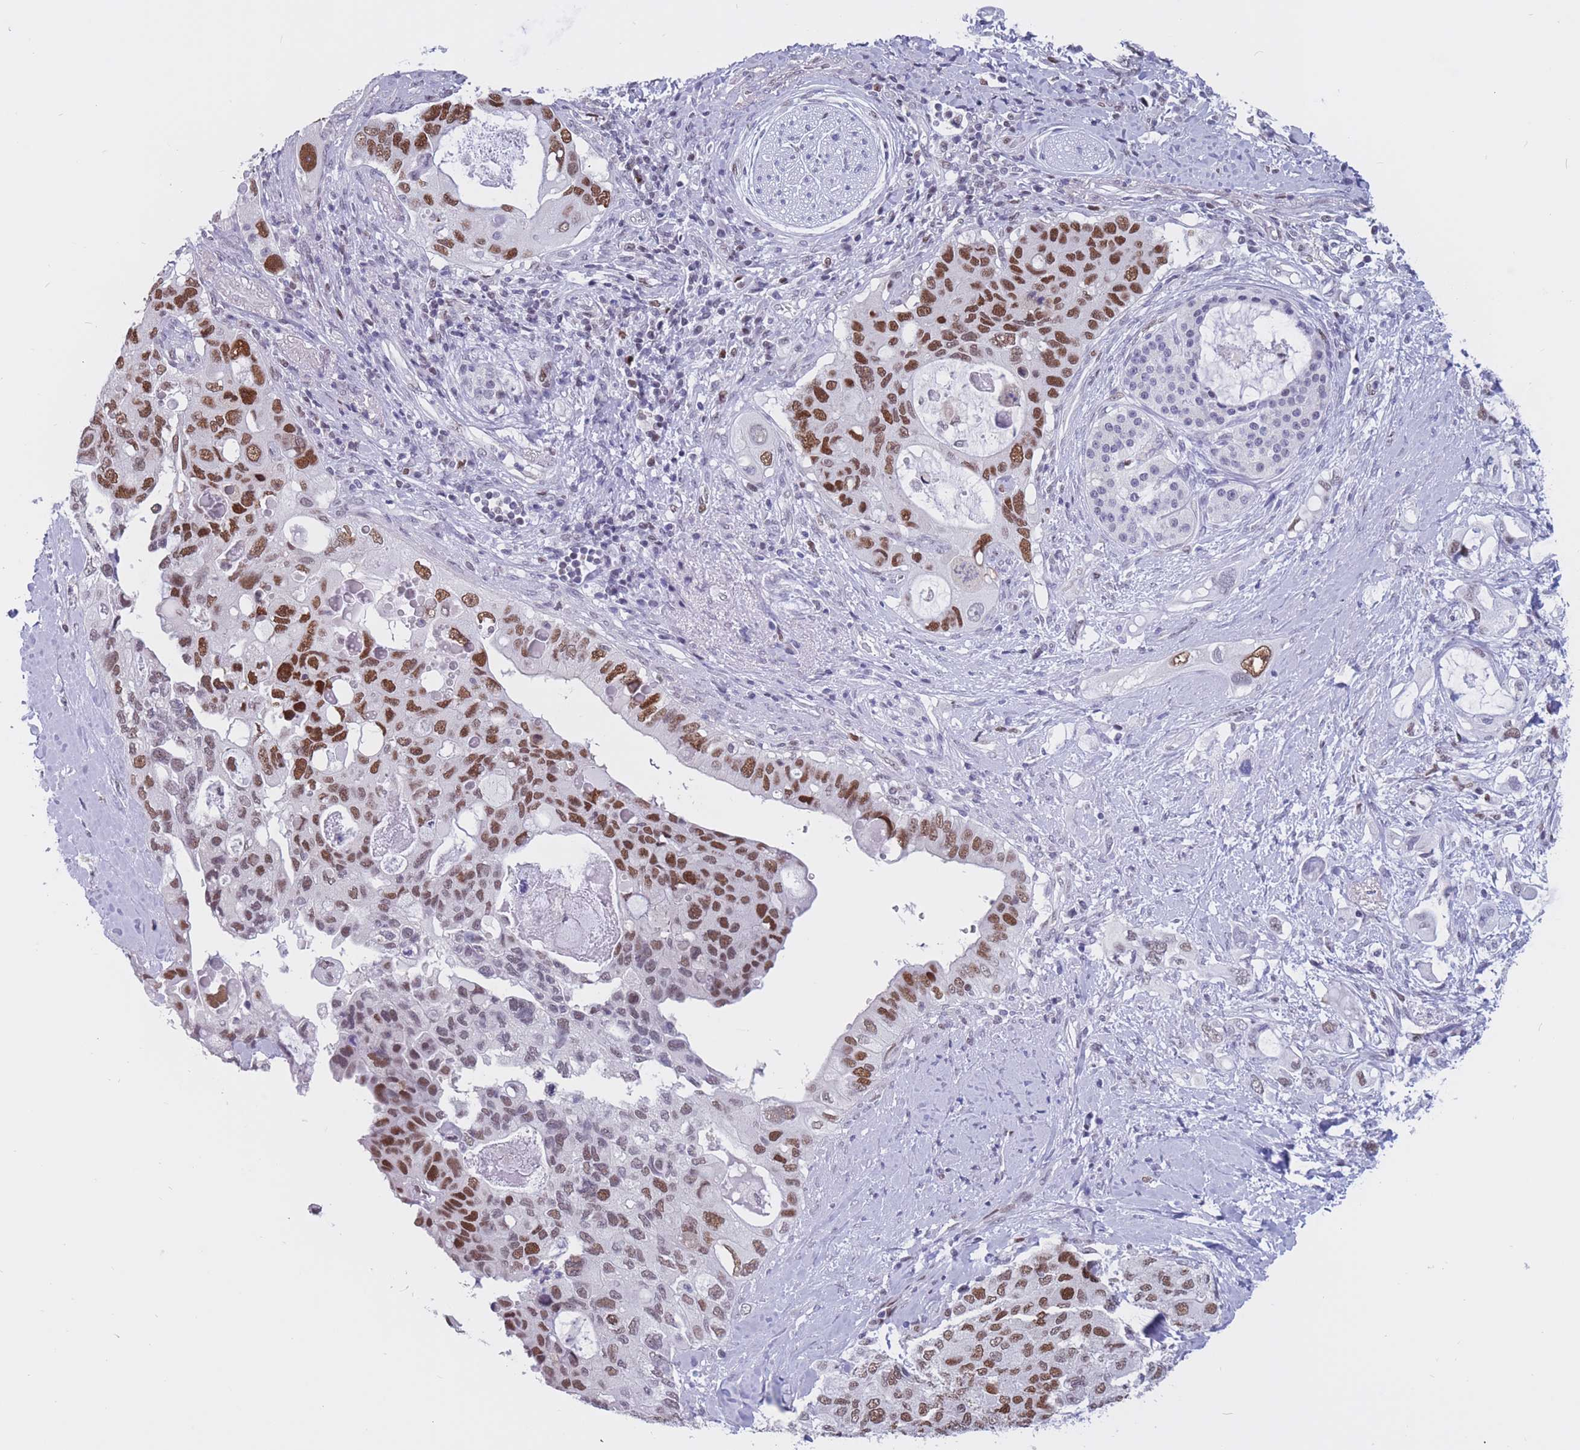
{"staining": {"intensity": "strong", "quantity": ">75%", "location": "nuclear"}, "tissue": "pancreatic cancer", "cell_type": "Tumor cells", "image_type": "cancer", "snomed": [{"axis": "morphology", "description": "Adenocarcinoma, NOS"}, {"axis": "topography", "description": "Pancreas"}], "caption": "Protein analysis of pancreatic adenocarcinoma tissue exhibits strong nuclear expression in approximately >75% of tumor cells. (Brightfield microscopy of DAB IHC at high magnification).", "gene": "NASP", "patient": {"sex": "female", "age": 56}}